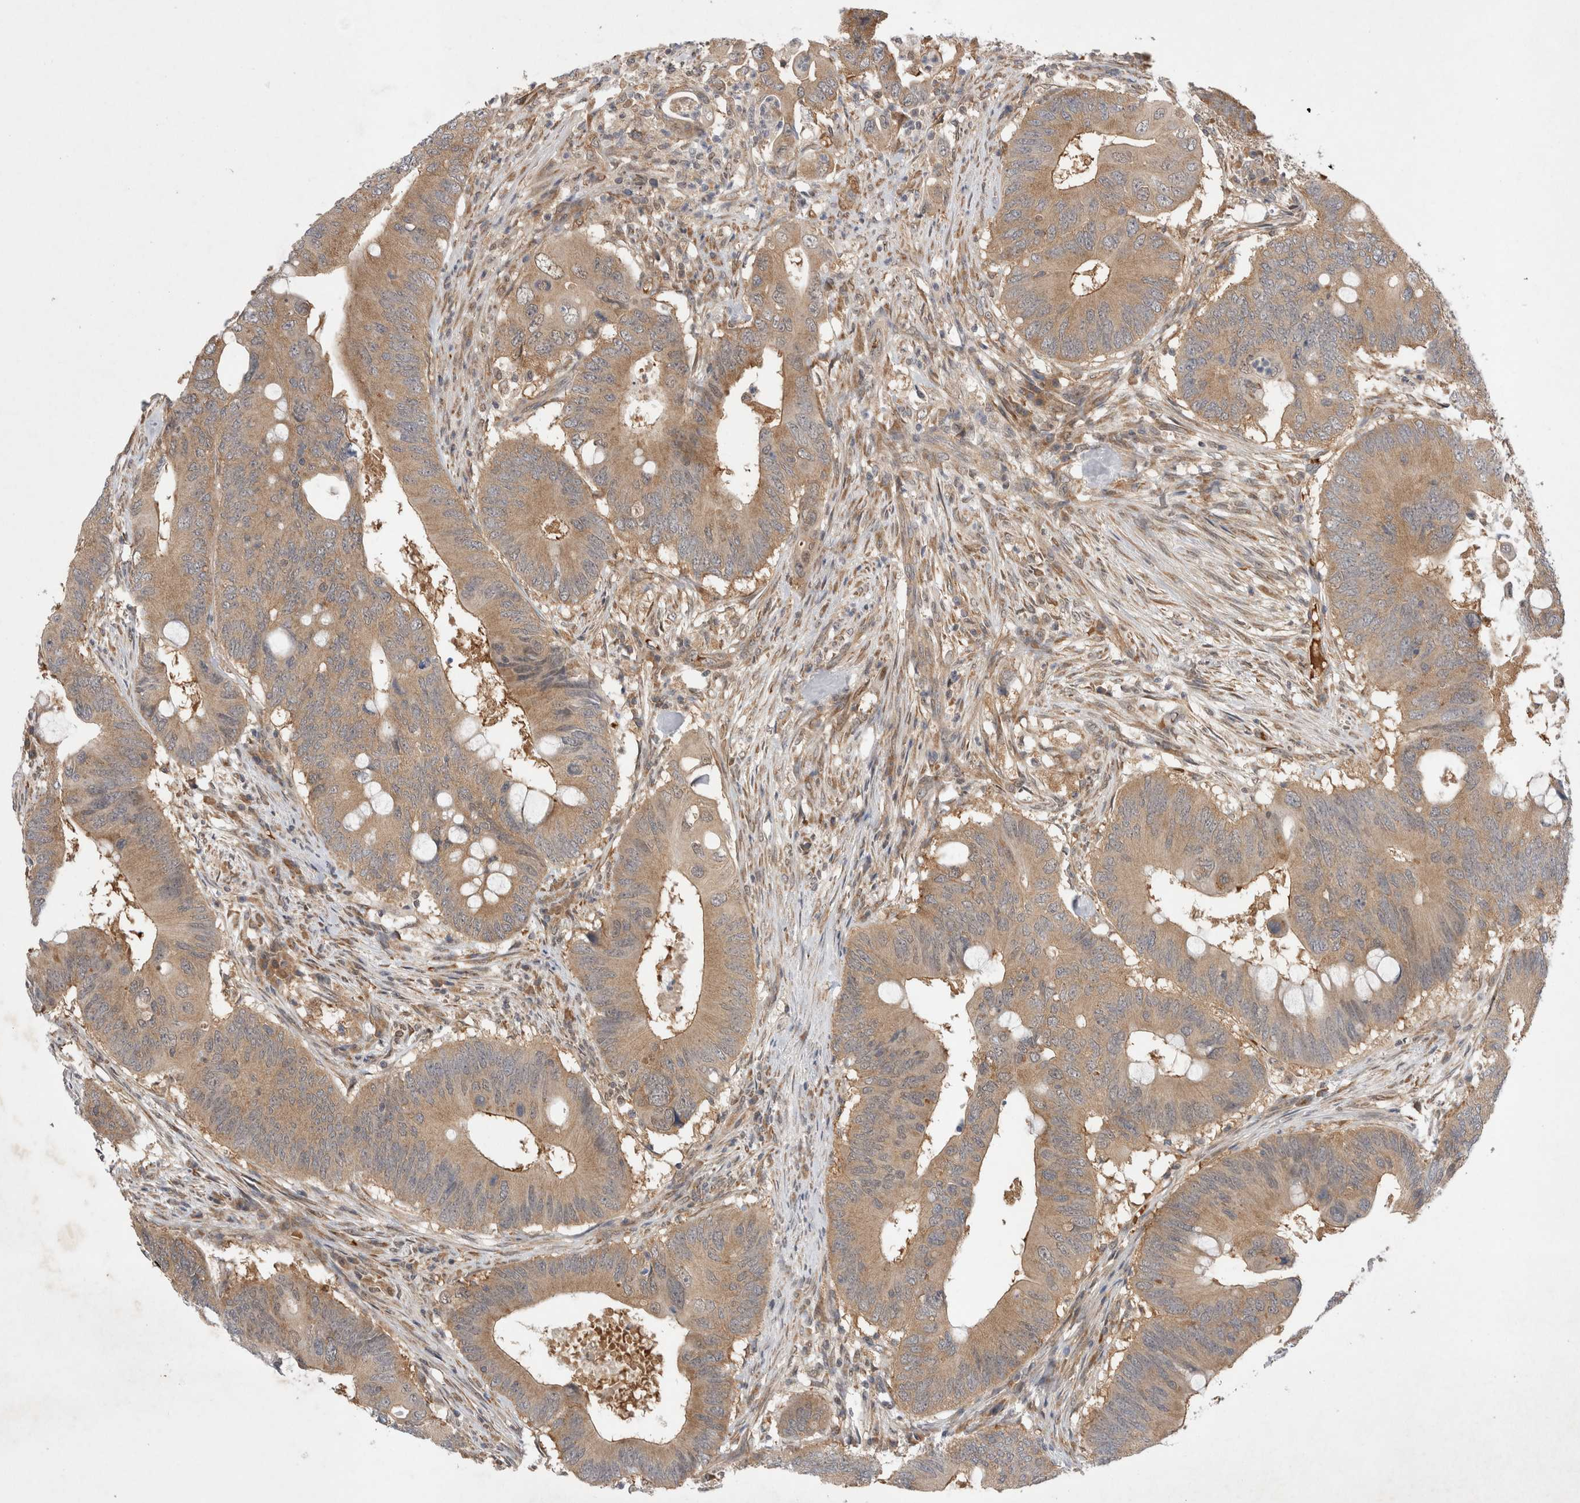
{"staining": {"intensity": "moderate", "quantity": ">75%", "location": "cytoplasmic/membranous"}, "tissue": "colorectal cancer", "cell_type": "Tumor cells", "image_type": "cancer", "snomed": [{"axis": "morphology", "description": "Adenocarcinoma, NOS"}, {"axis": "topography", "description": "Colon"}], "caption": "Brown immunohistochemical staining in human colorectal cancer demonstrates moderate cytoplasmic/membranous staining in about >75% of tumor cells.", "gene": "EIF3E", "patient": {"sex": "male", "age": 71}}